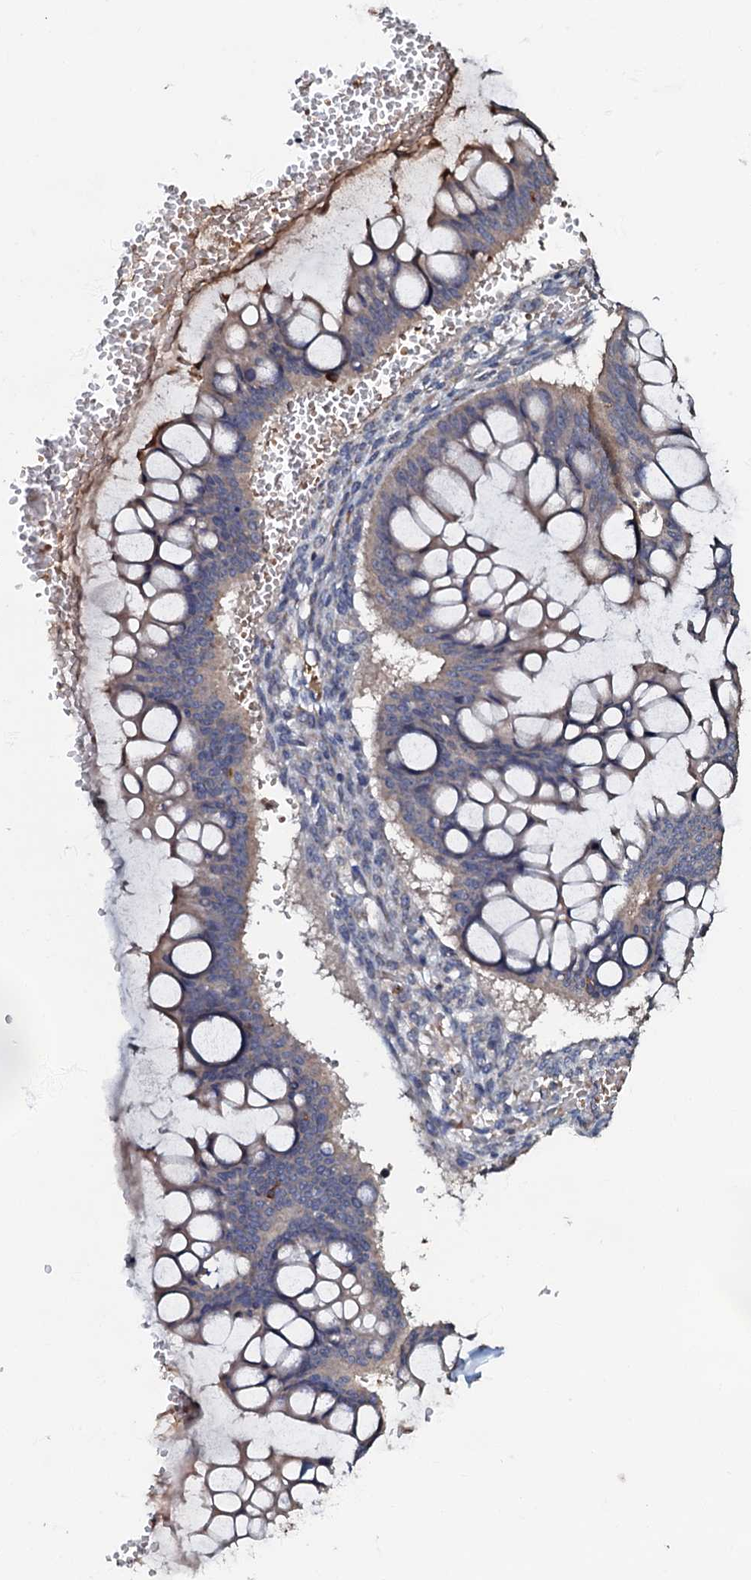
{"staining": {"intensity": "weak", "quantity": "<25%", "location": "cytoplasmic/membranous"}, "tissue": "ovarian cancer", "cell_type": "Tumor cells", "image_type": "cancer", "snomed": [{"axis": "morphology", "description": "Cystadenocarcinoma, mucinous, NOS"}, {"axis": "topography", "description": "Ovary"}], "caption": "The histopathology image reveals no significant positivity in tumor cells of ovarian mucinous cystadenocarcinoma.", "gene": "CPNE2", "patient": {"sex": "female", "age": 73}}